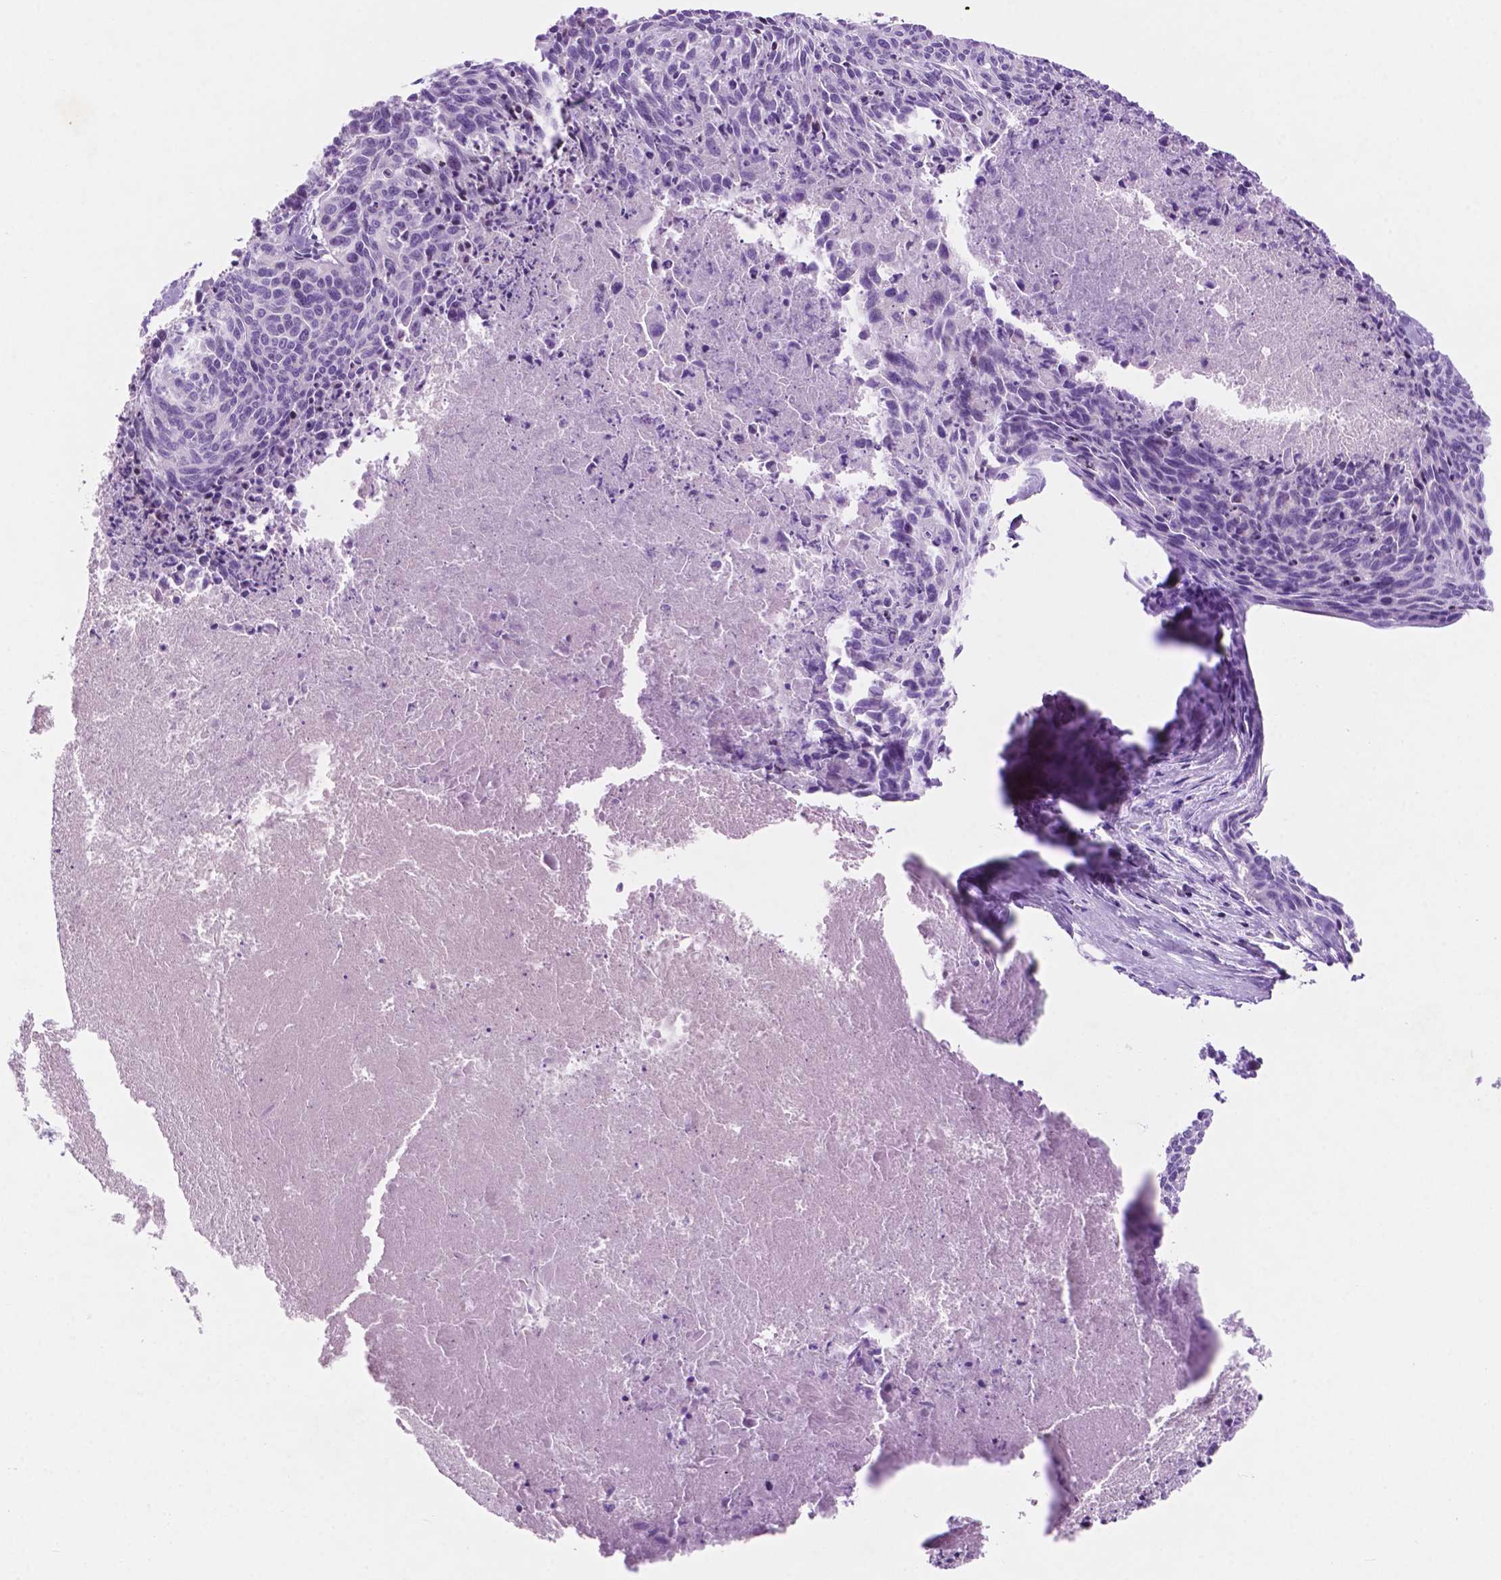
{"staining": {"intensity": "negative", "quantity": "none", "location": "none"}, "tissue": "cervical cancer", "cell_type": "Tumor cells", "image_type": "cancer", "snomed": [{"axis": "morphology", "description": "Squamous cell carcinoma, NOS"}, {"axis": "topography", "description": "Cervix"}], "caption": "An immunohistochemistry (IHC) histopathology image of cervical cancer is shown. There is no staining in tumor cells of cervical cancer.", "gene": "ASPG", "patient": {"sex": "female", "age": 55}}